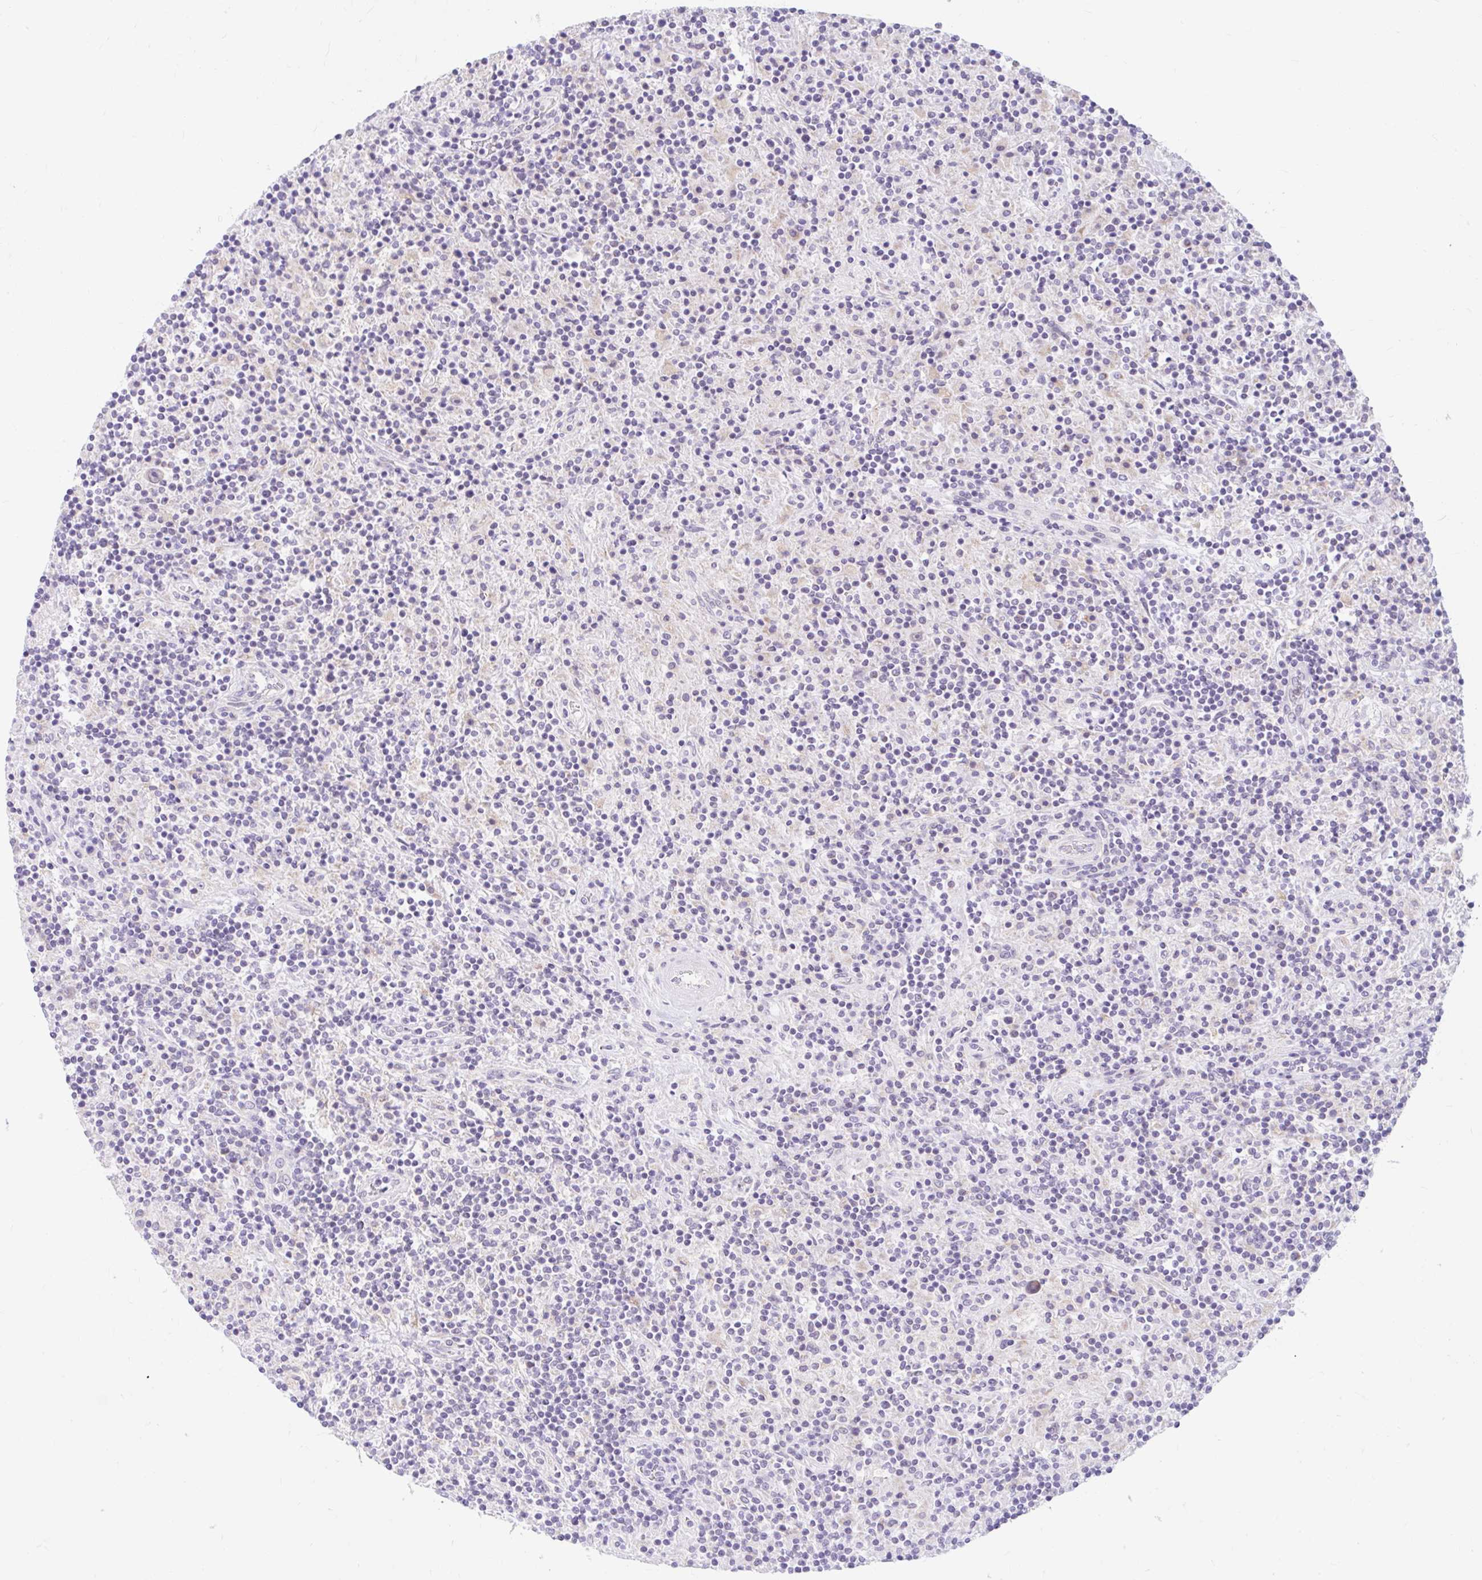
{"staining": {"intensity": "negative", "quantity": "none", "location": "none"}, "tissue": "lymphoma", "cell_type": "Tumor cells", "image_type": "cancer", "snomed": [{"axis": "morphology", "description": "Hodgkin's disease, NOS"}, {"axis": "topography", "description": "Lymph node"}], "caption": "IHC histopathology image of neoplastic tissue: human Hodgkin's disease stained with DAB exhibits no significant protein staining in tumor cells.", "gene": "ITPK1", "patient": {"sex": "male", "age": 70}}